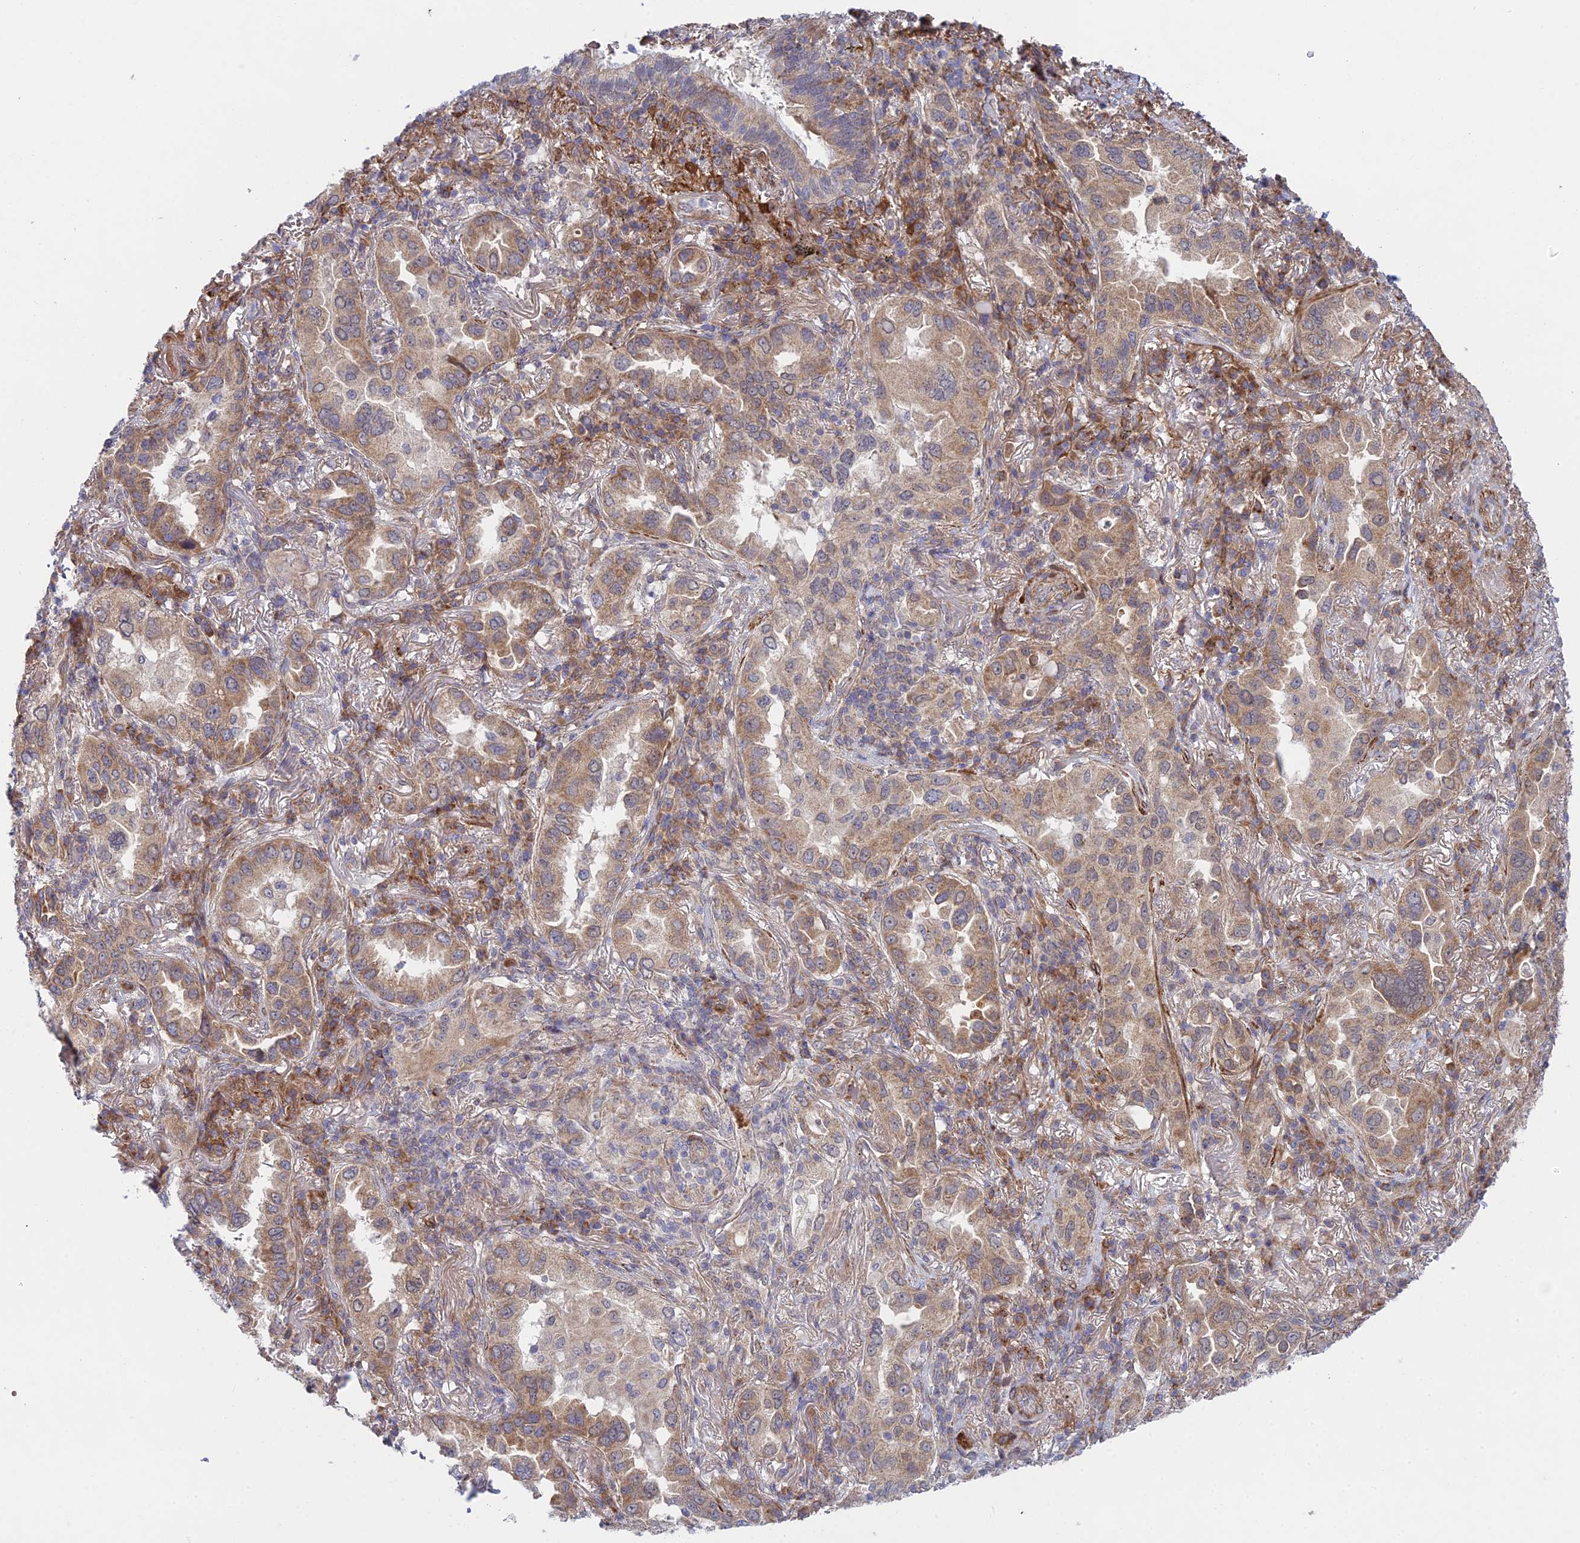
{"staining": {"intensity": "moderate", "quantity": ">75%", "location": "cytoplasmic/membranous"}, "tissue": "lung cancer", "cell_type": "Tumor cells", "image_type": "cancer", "snomed": [{"axis": "morphology", "description": "Adenocarcinoma, NOS"}, {"axis": "topography", "description": "Lung"}], "caption": "Moderate cytoplasmic/membranous protein positivity is identified in about >75% of tumor cells in lung adenocarcinoma. Immunohistochemistry (ihc) stains the protein of interest in brown and the nuclei are stained blue.", "gene": "INCA1", "patient": {"sex": "female", "age": 69}}